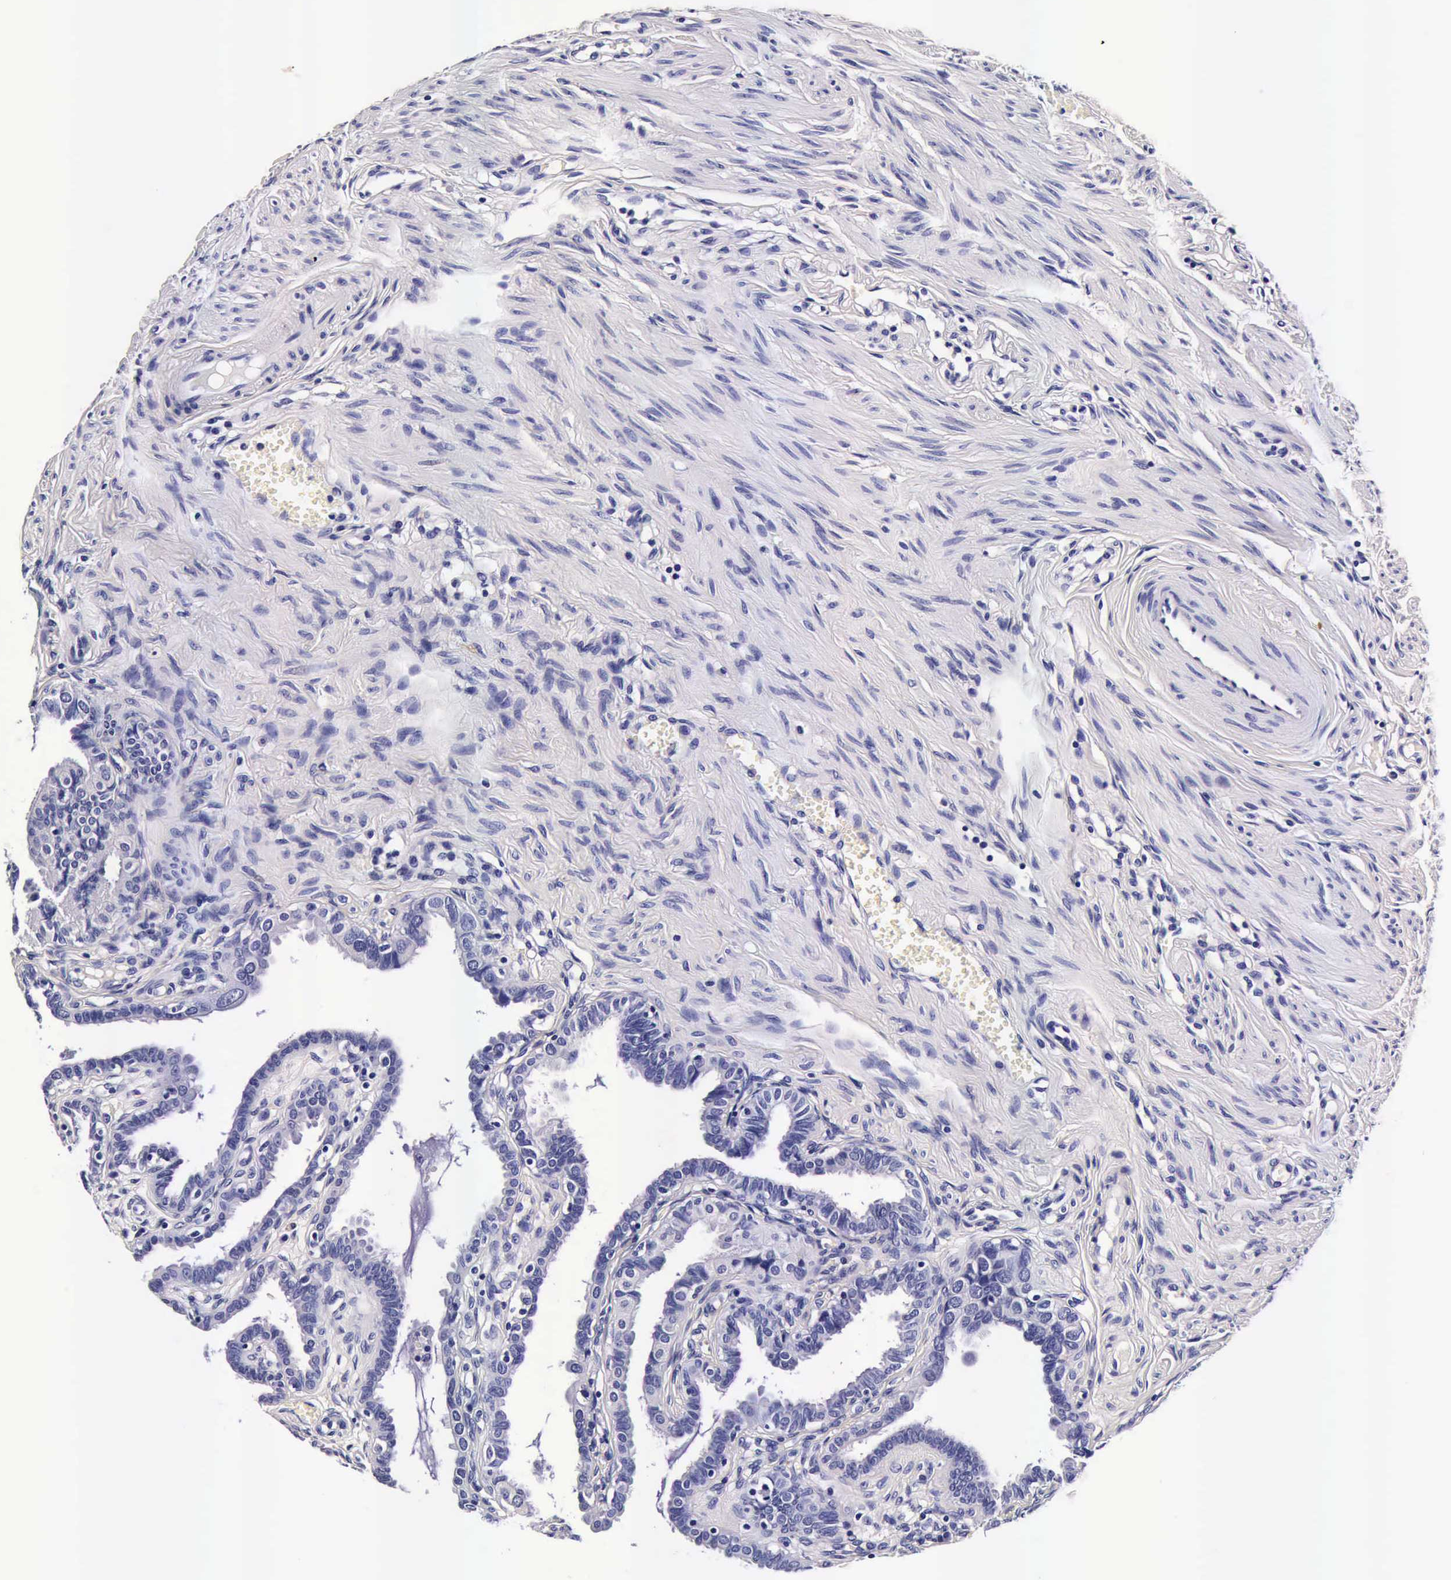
{"staining": {"intensity": "negative", "quantity": "none", "location": "none"}, "tissue": "fallopian tube", "cell_type": "Glandular cells", "image_type": "normal", "snomed": [{"axis": "morphology", "description": "Normal tissue, NOS"}, {"axis": "topography", "description": "Fallopian tube"}], "caption": "Immunohistochemistry micrograph of unremarkable fallopian tube: fallopian tube stained with DAB (3,3'-diaminobenzidine) shows no significant protein positivity in glandular cells. (DAB (3,3'-diaminobenzidine) IHC with hematoxylin counter stain).", "gene": "IAPP", "patient": {"sex": "female", "age": 67}}